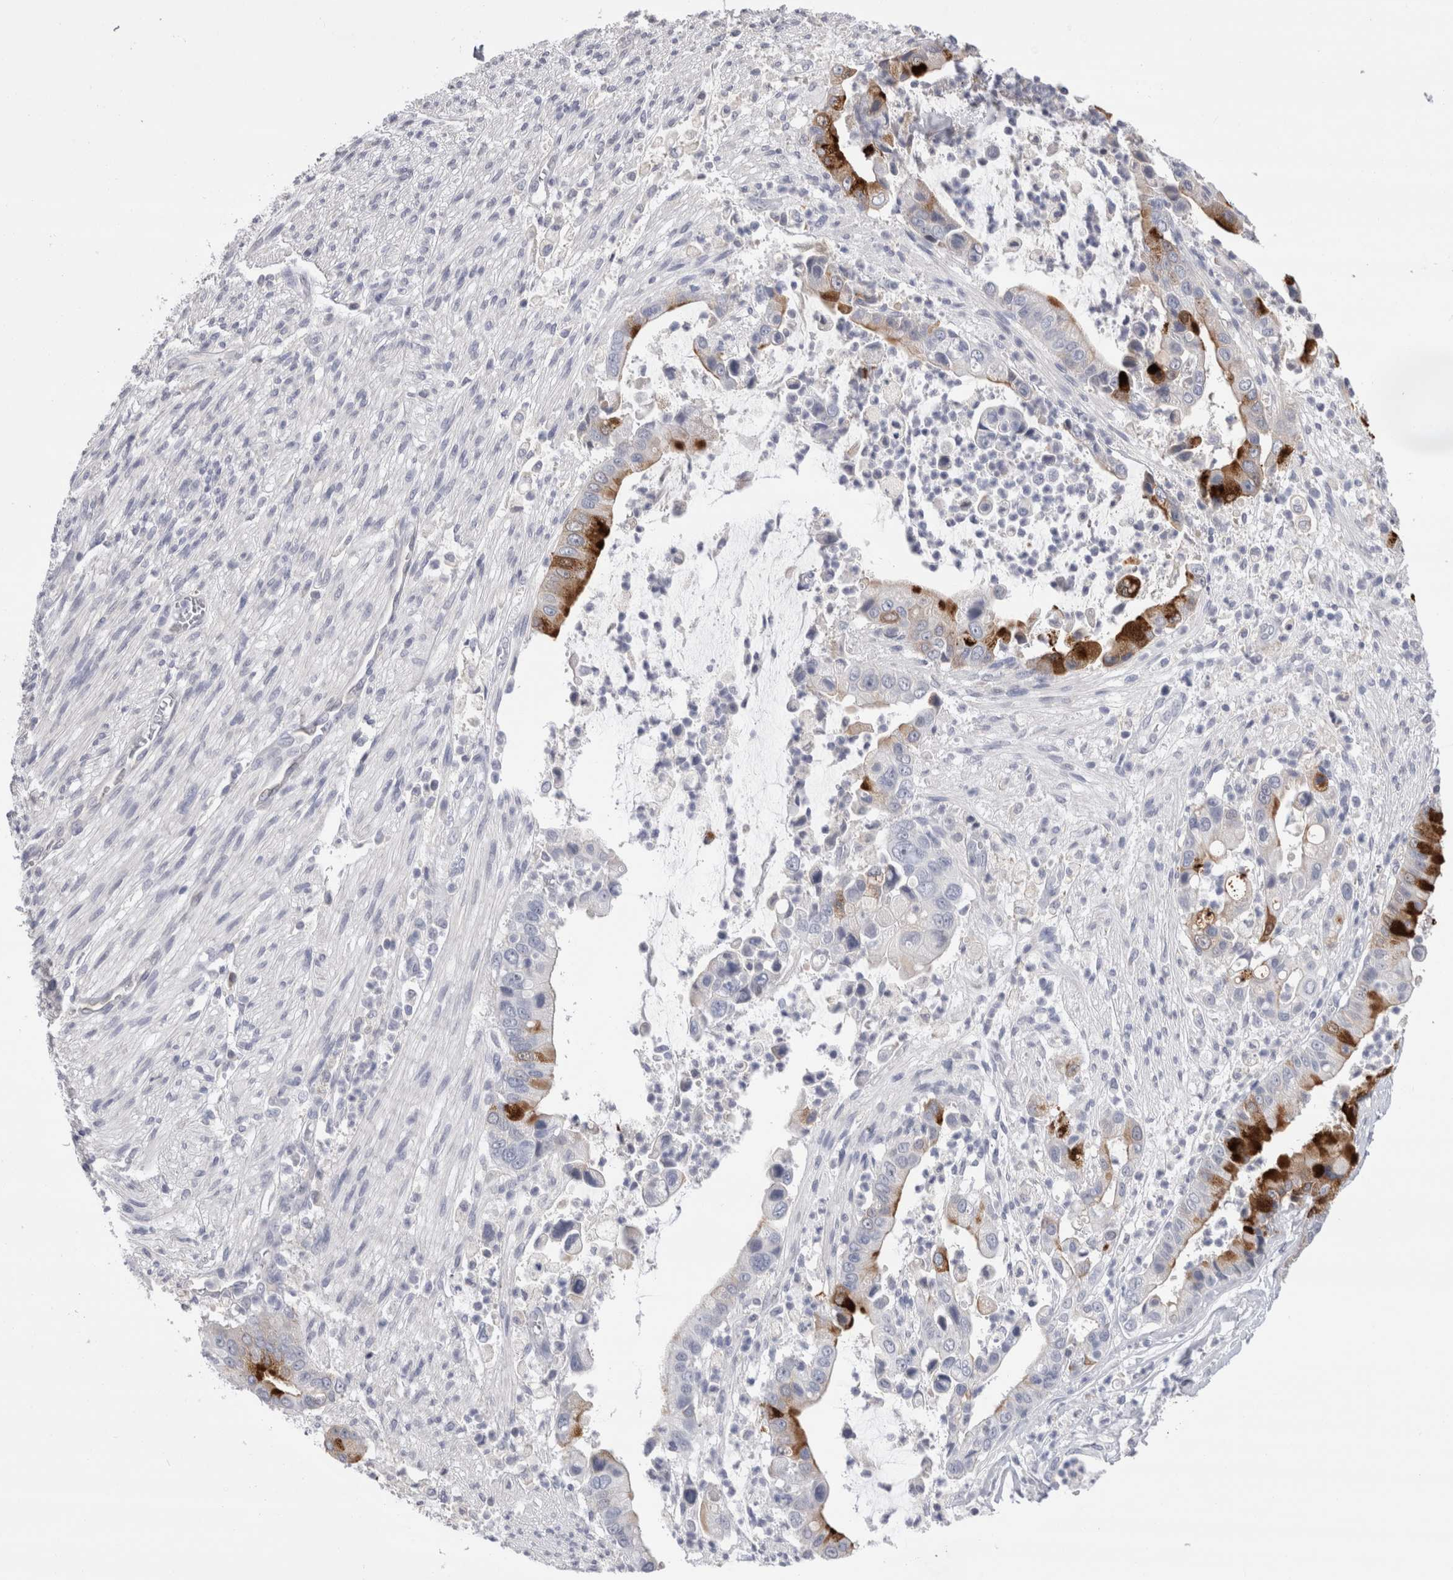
{"staining": {"intensity": "strong", "quantity": "<25%", "location": "cytoplasmic/membranous"}, "tissue": "liver cancer", "cell_type": "Tumor cells", "image_type": "cancer", "snomed": [{"axis": "morphology", "description": "Cholangiocarcinoma"}, {"axis": "topography", "description": "Liver"}], "caption": "An image of human cholangiocarcinoma (liver) stained for a protein displays strong cytoplasmic/membranous brown staining in tumor cells.", "gene": "REG1A", "patient": {"sex": "female", "age": 54}}